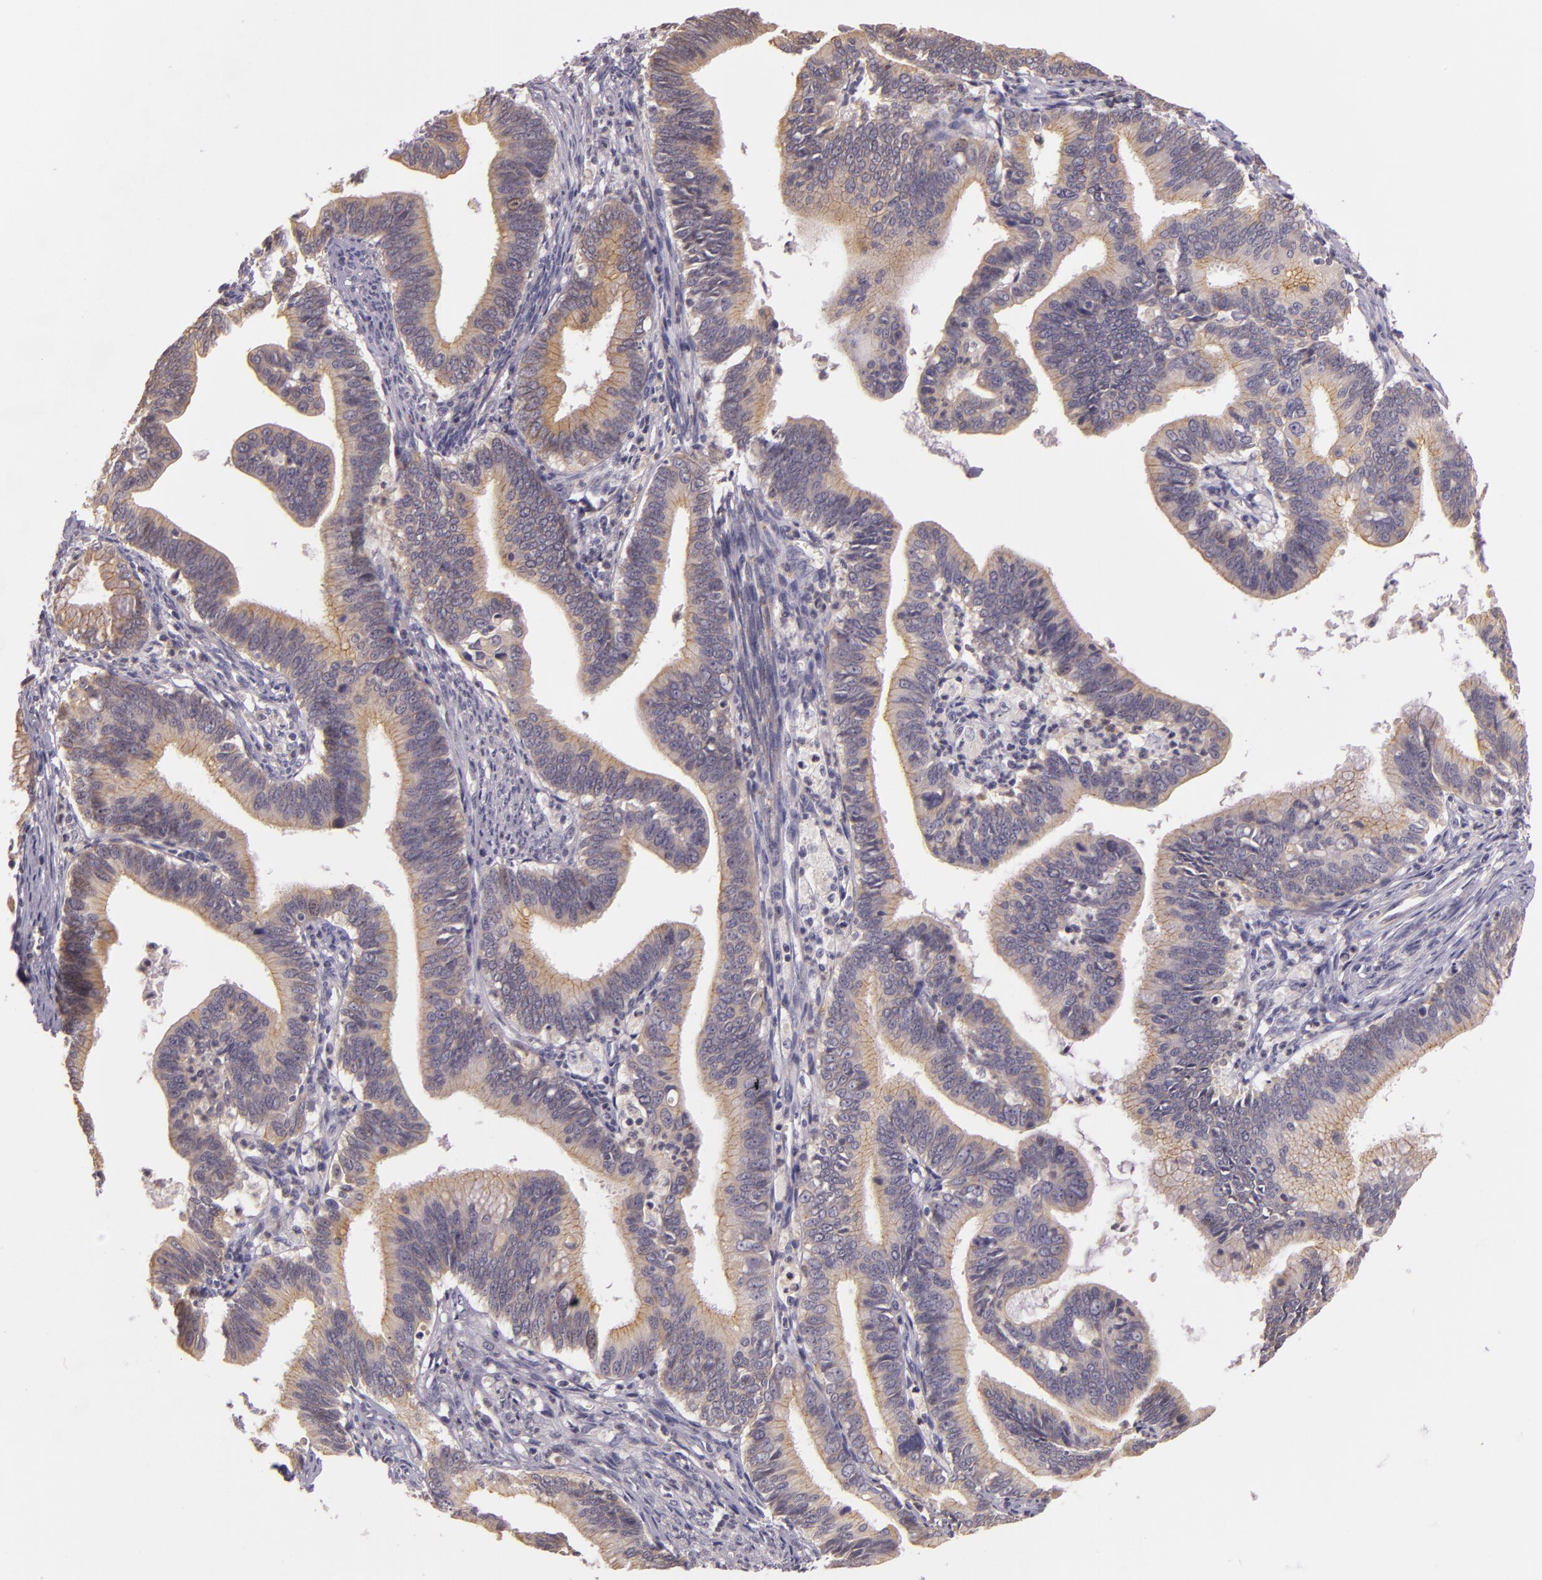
{"staining": {"intensity": "weak", "quantity": ">75%", "location": "cytoplasmic/membranous"}, "tissue": "cervical cancer", "cell_type": "Tumor cells", "image_type": "cancer", "snomed": [{"axis": "morphology", "description": "Adenocarcinoma, NOS"}, {"axis": "topography", "description": "Cervix"}], "caption": "Immunohistochemistry of cervical cancer displays low levels of weak cytoplasmic/membranous expression in approximately >75% of tumor cells.", "gene": "ARMH4", "patient": {"sex": "female", "age": 47}}